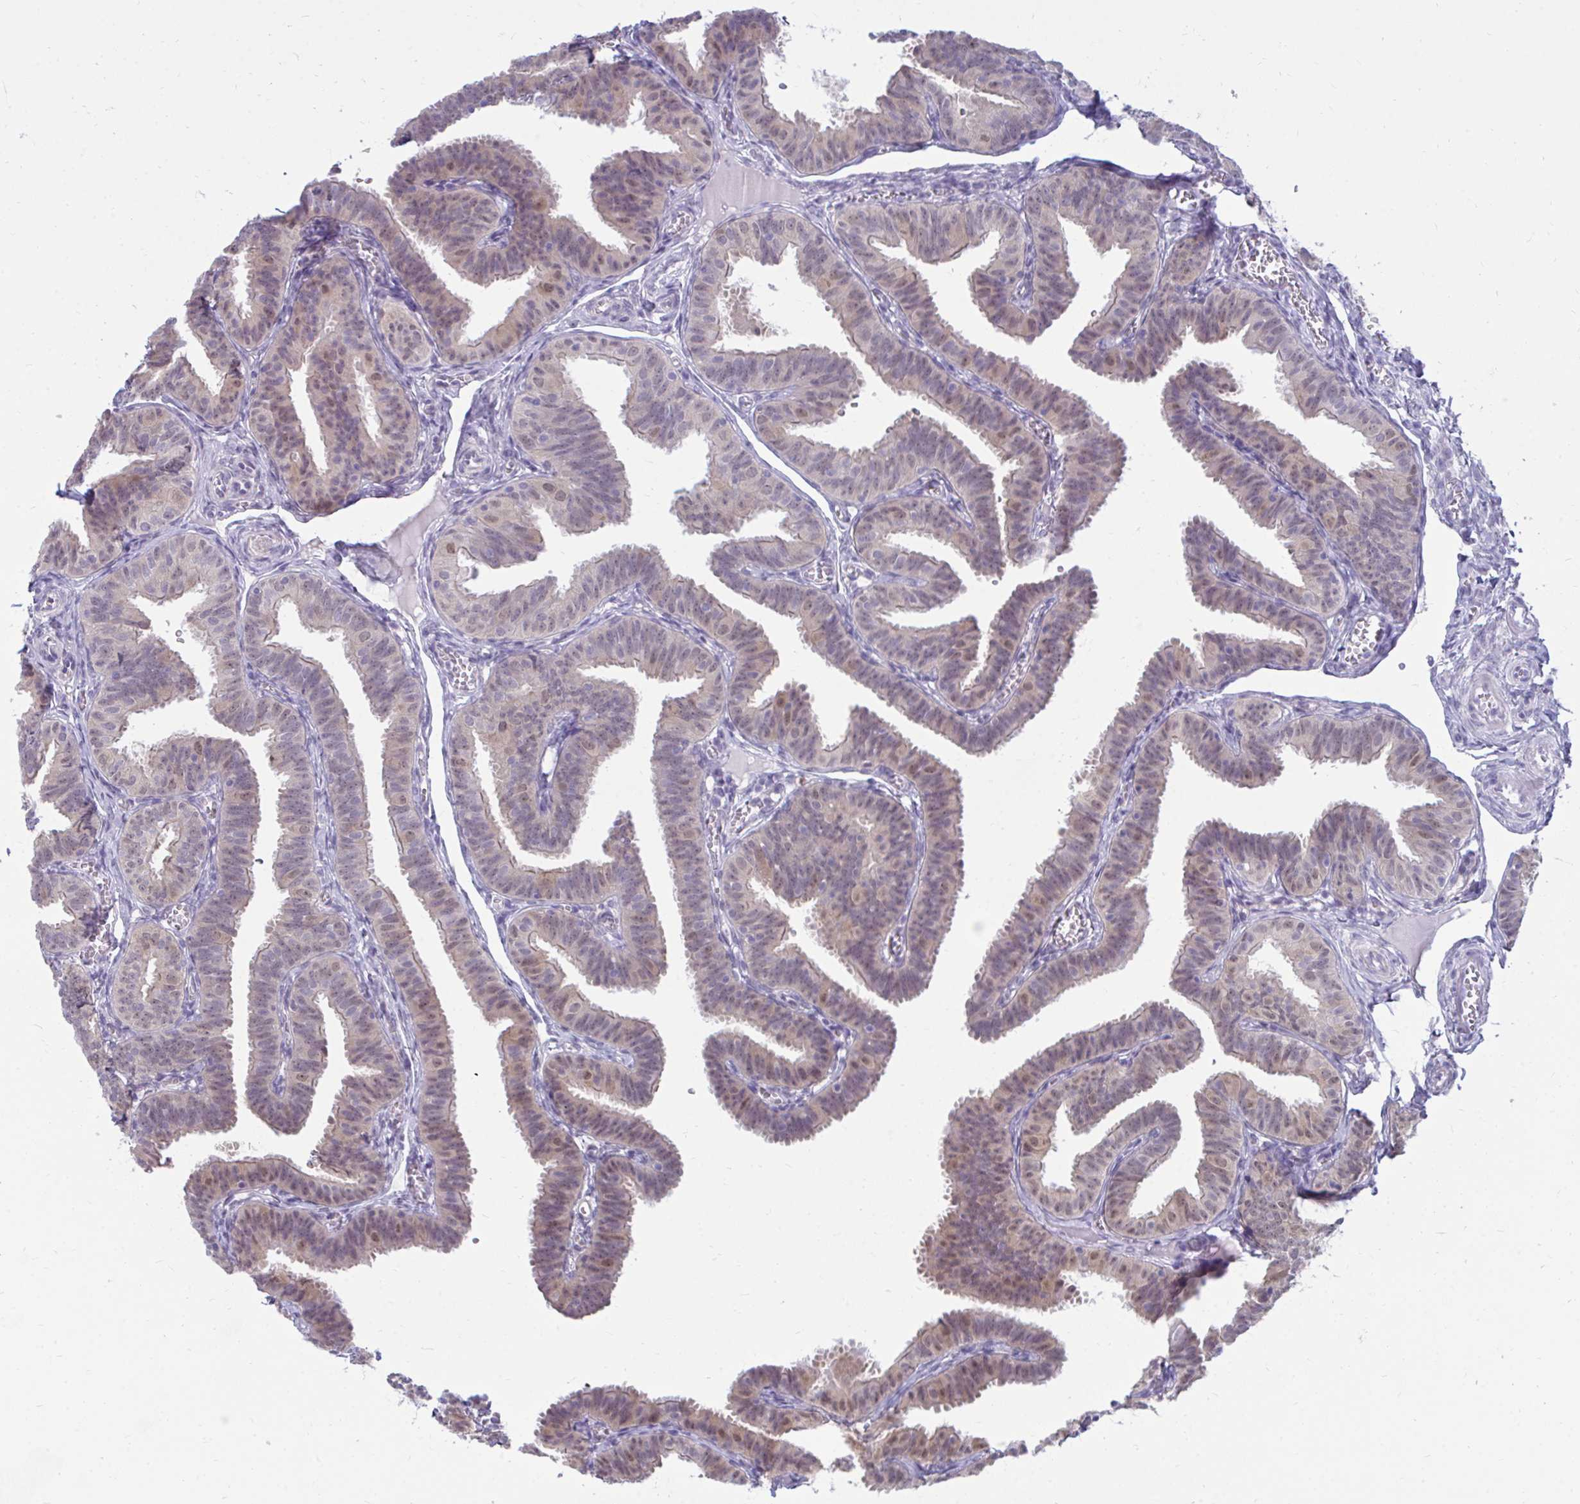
{"staining": {"intensity": "weak", "quantity": "25%-75%", "location": "nuclear"}, "tissue": "fallopian tube", "cell_type": "Glandular cells", "image_type": "normal", "snomed": [{"axis": "morphology", "description": "Normal tissue, NOS"}, {"axis": "topography", "description": "Fallopian tube"}], "caption": "This is a histology image of immunohistochemistry (IHC) staining of benign fallopian tube, which shows weak positivity in the nuclear of glandular cells.", "gene": "CSE1L", "patient": {"sex": "female", "age": 25}}